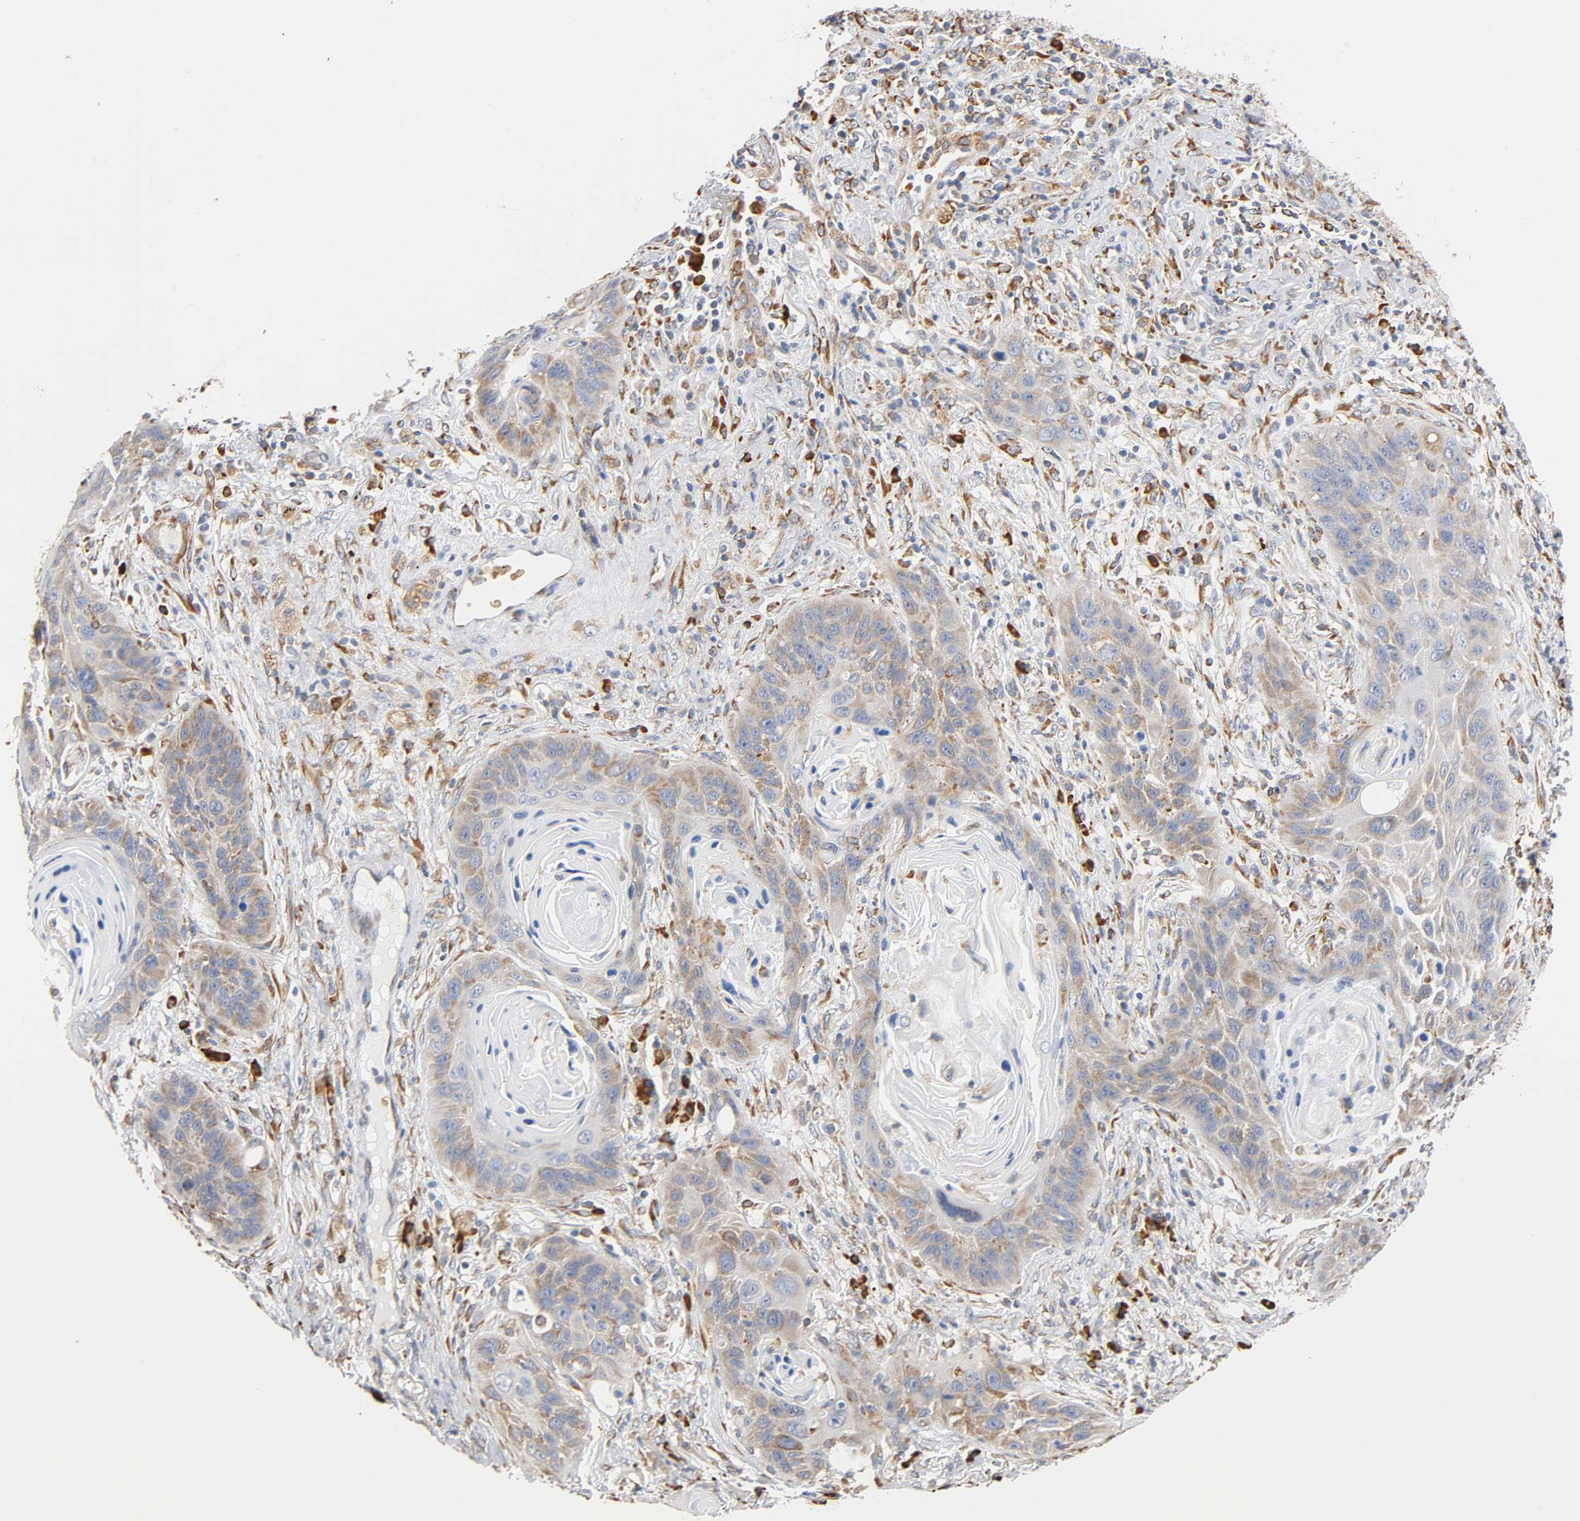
{"staining": {"intensity": "weak", "quantity": ">75%", "location": "cytoplasmic/membranous"}, "tissue": "lung cancer", "cell_type": "Tumor cells", "image_type": "cancer", "snomed": [{"axis": "morphology", "description": "Squamous cell carcinoma, NOS"}, {"axis": "topography", "description": "Lung"}], "caption": "Lung cancer (squamous cell carcinoma) stained with DAB immunohistochemistry (IHC) demonstrates low levels of weak cytoplasmic/membranous positivity in about >75% of tumor cells.", "gene": "UCKL1", "patient": {"sex": "female", "age": 67}}